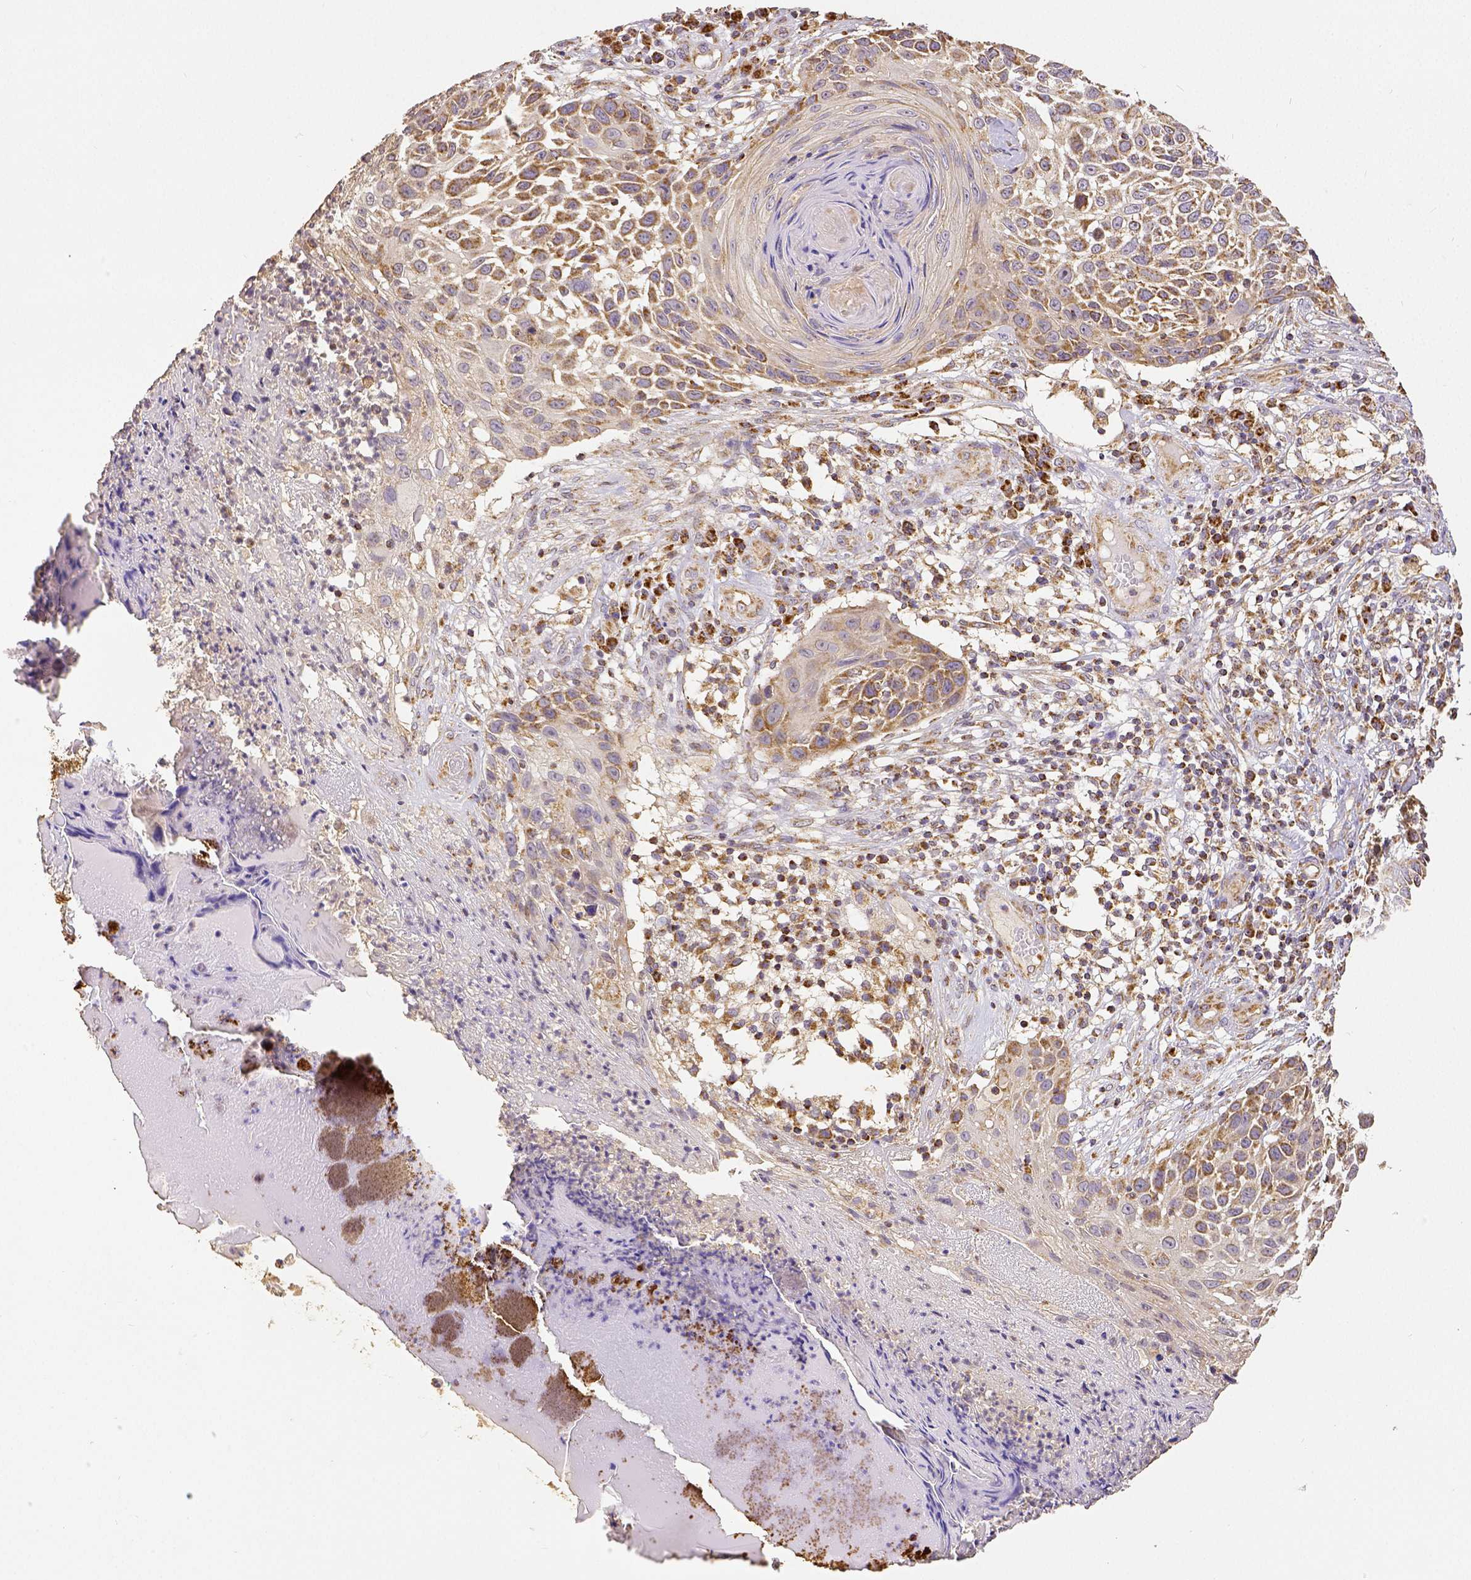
{"staining": {"intensity": "moderate", "quantity": ">75%", "location": "cytoplasmic/membranous"}, "tissue": "skin cancer", "cell_type": "Tumor cells", "image_type": "cancer", "snomed": [{"axis": "morphology", "description": "Squamous cell carcinoma, NOS"}, {"axis": "topography", "description": "Skin"}], "caption": "Human skin cancer (squamous cell carcinoma) stained with a protein marker reveals moderate staining in tumor cells.", "gene": "SDHB", "patient": {"sex": "male", "age": 92}}